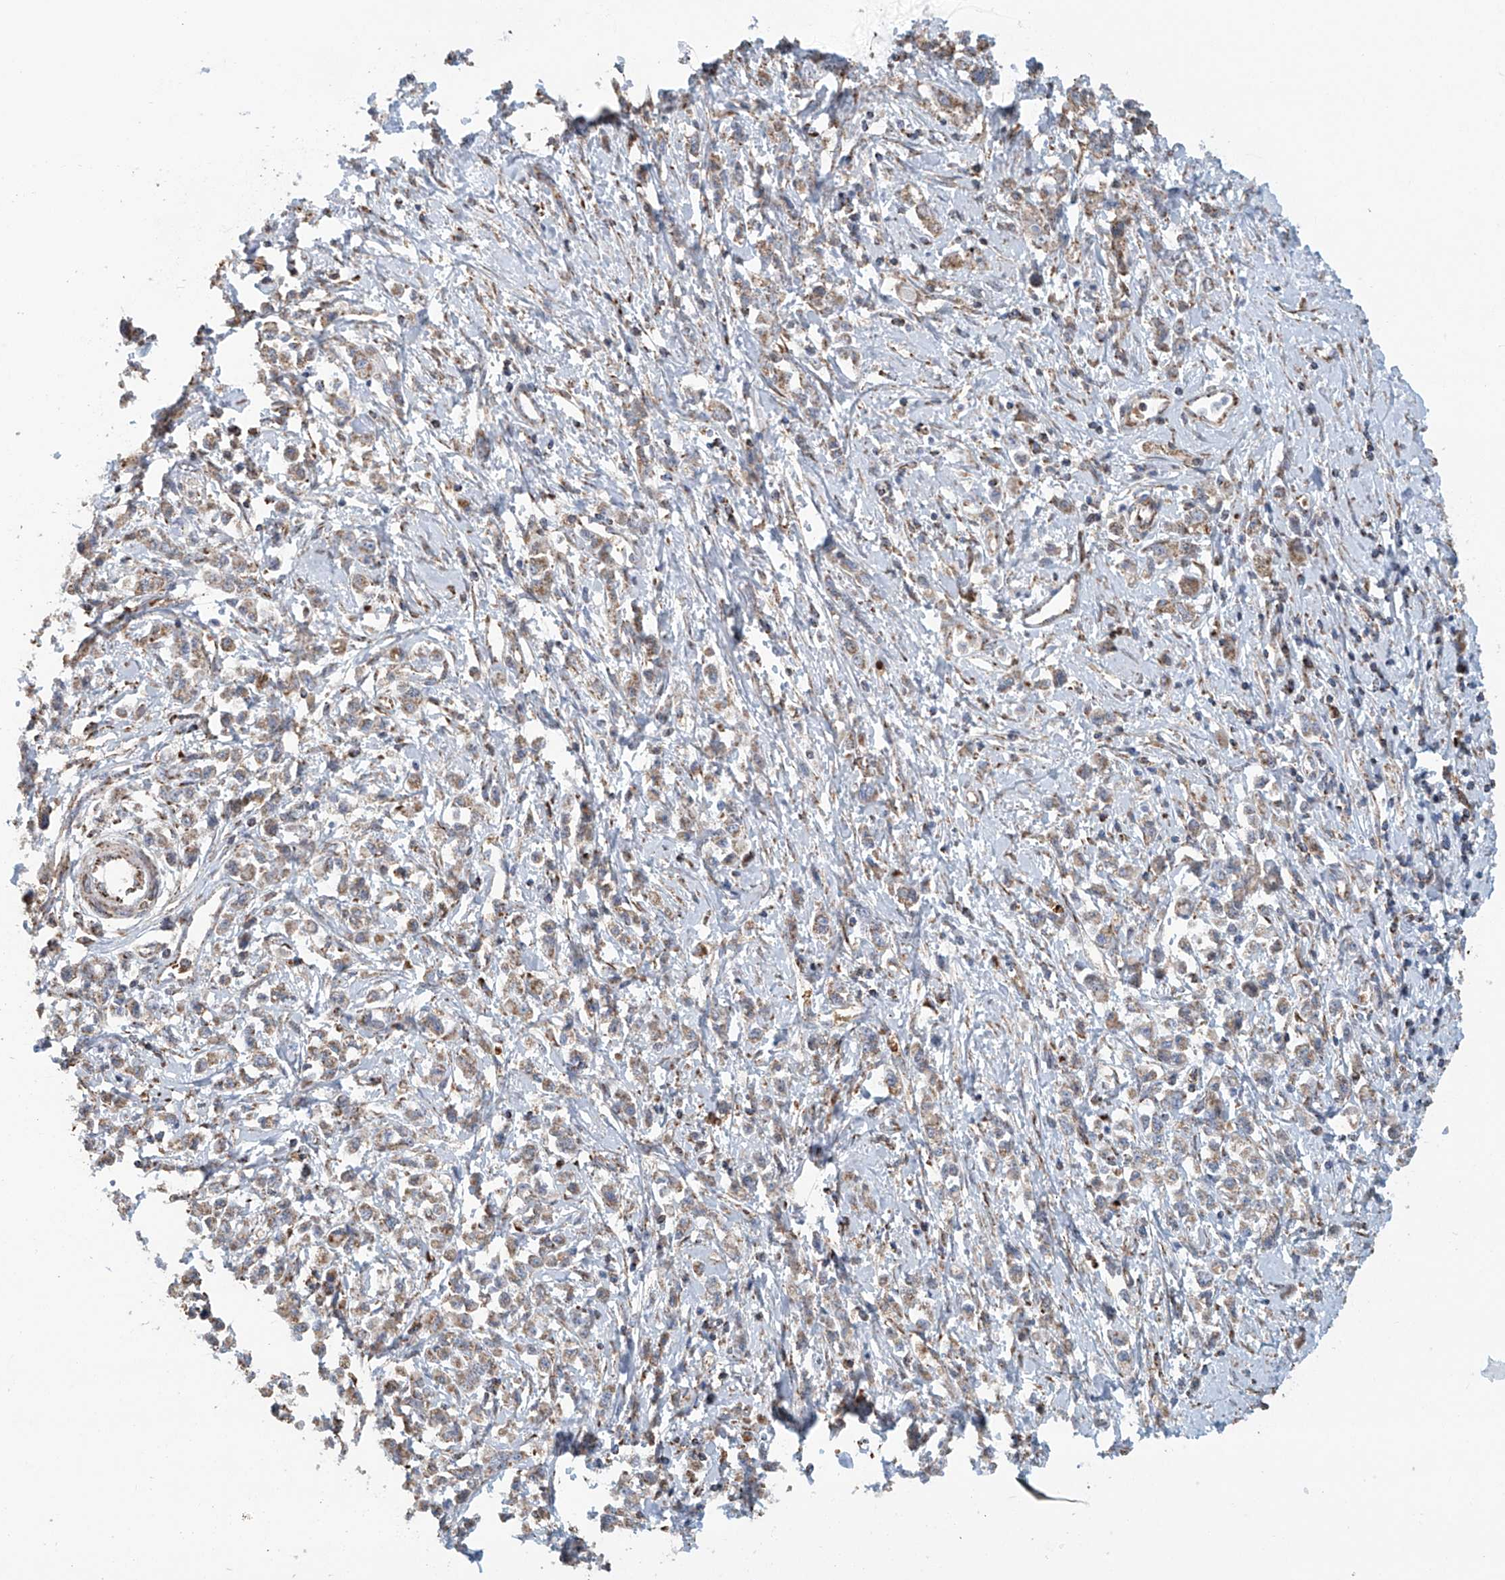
{"staining": {"intensity": "weak", "quantity": ">75%", "location": "cytoplasmic/membranous"}, "tissue": "stomach cancer", "cell_type": "Tumor cells", "image_type": "cancer", "snomed": [{"axis": "morphology", "description": "Adenocarcinoma, NOS"}, {"axis": "topography", "description": "Stomach"}], "caption": "Stomach cancer (adenocarcinoma) tissue exhibits weak cytoplasmic/membranous positivity in about >75% of tumor cells", "gene": "COMMD1", "patient": {"sex": "female", "age": 76}}